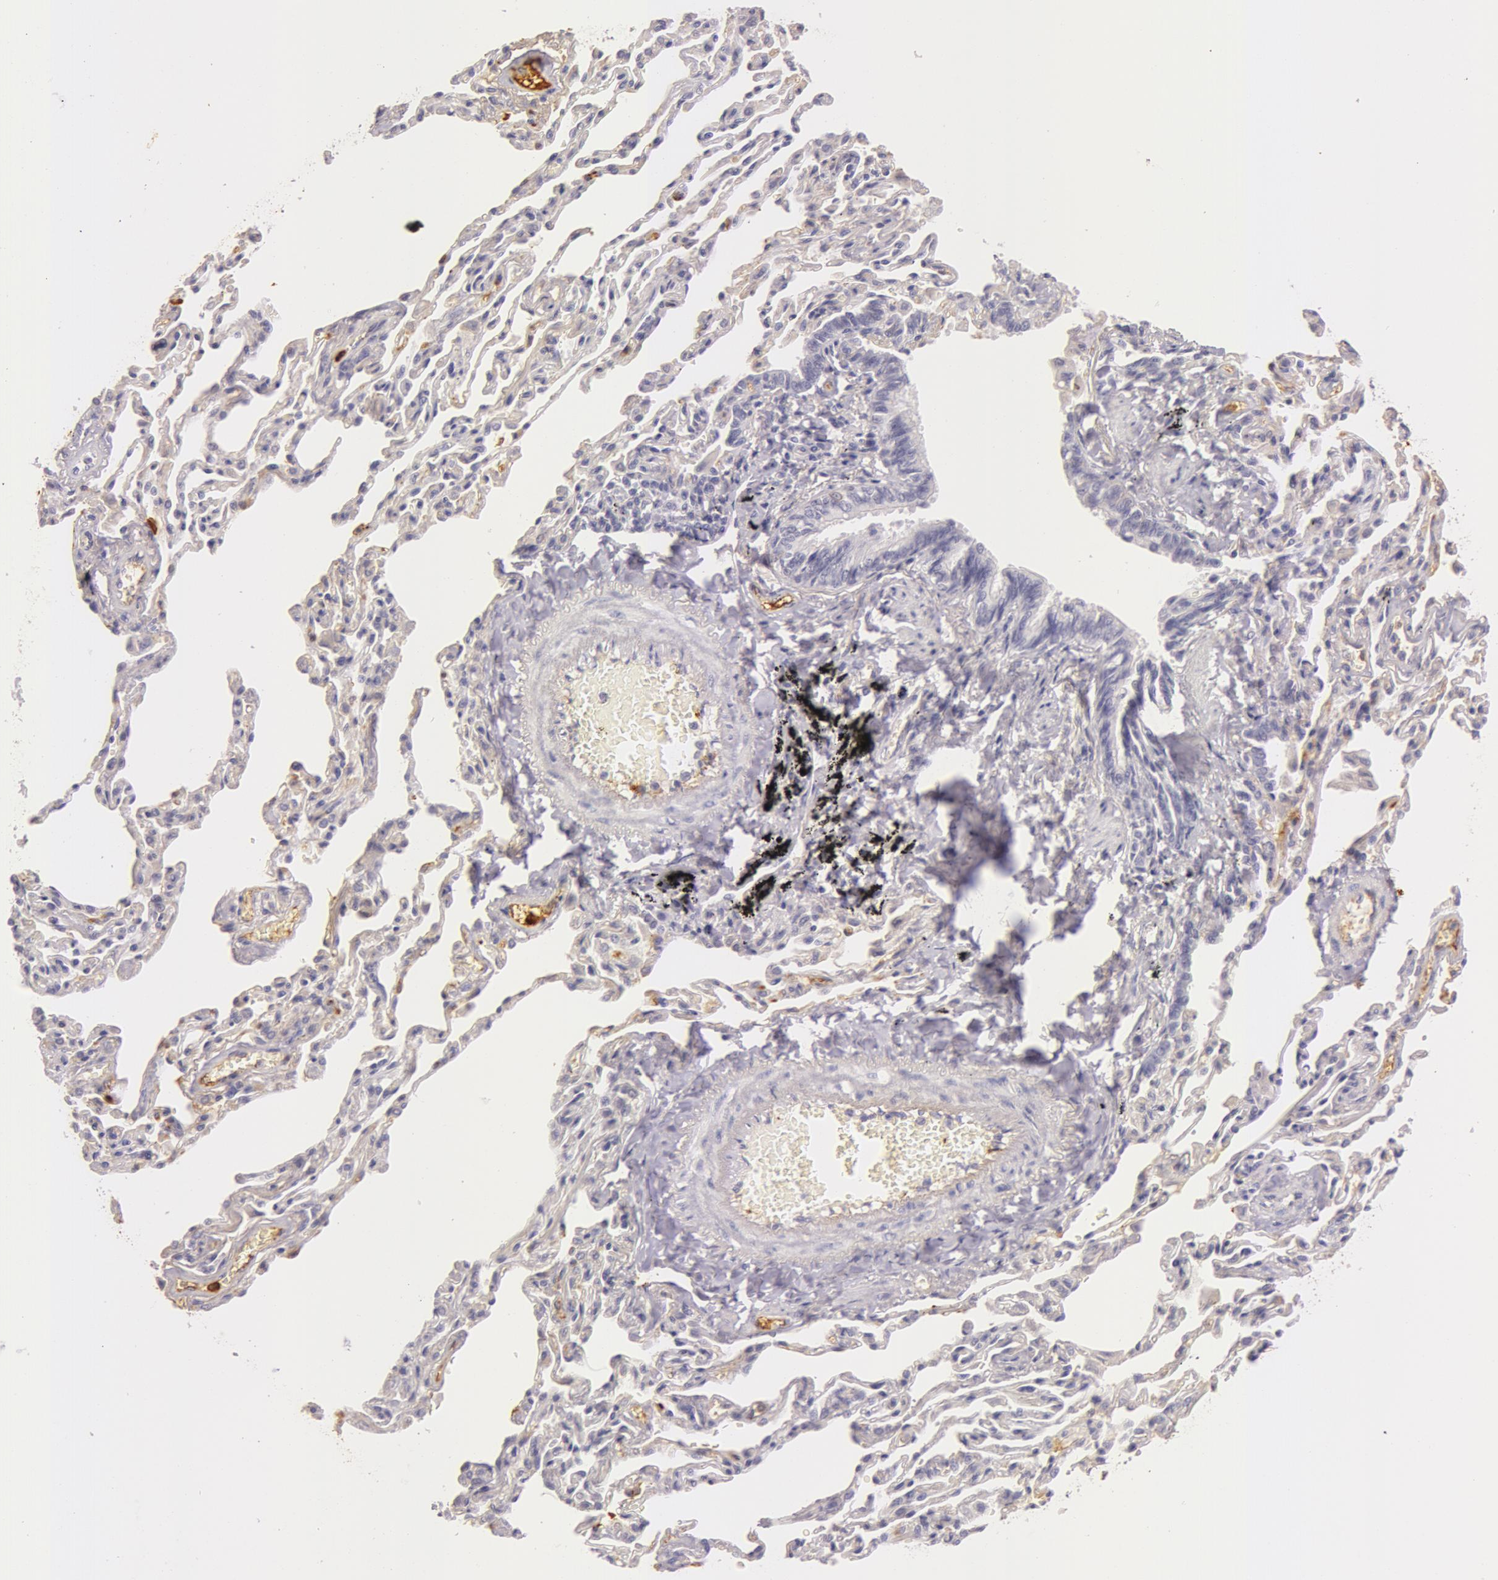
{"staining": {"intensity": "negative", "quantity": "none", "location": "none"}, "tissue": "bronchus", "cell_type": "Respiratory epithelial cells", "image_type": "normal", "snomed": [{"axis": "morphology", "description": "Normal tissue, NOS"}, {"axis": "topography", "description": "Cartilage tissue"}, {"axis": "topography", "description": "Bronchus"}, {"axis": "topography", "description": "Lung"}], "caption": "There is no significant positivity in respiratory epithelial cells of bronchus. Brightfield microscopy of immunohistochemistry (IHC) stained with DAB (brown) and hematoxylin (blue), captured at high magnification.", "gene": "C4BPA", "patient": {"sex": "male", "age": 64}}